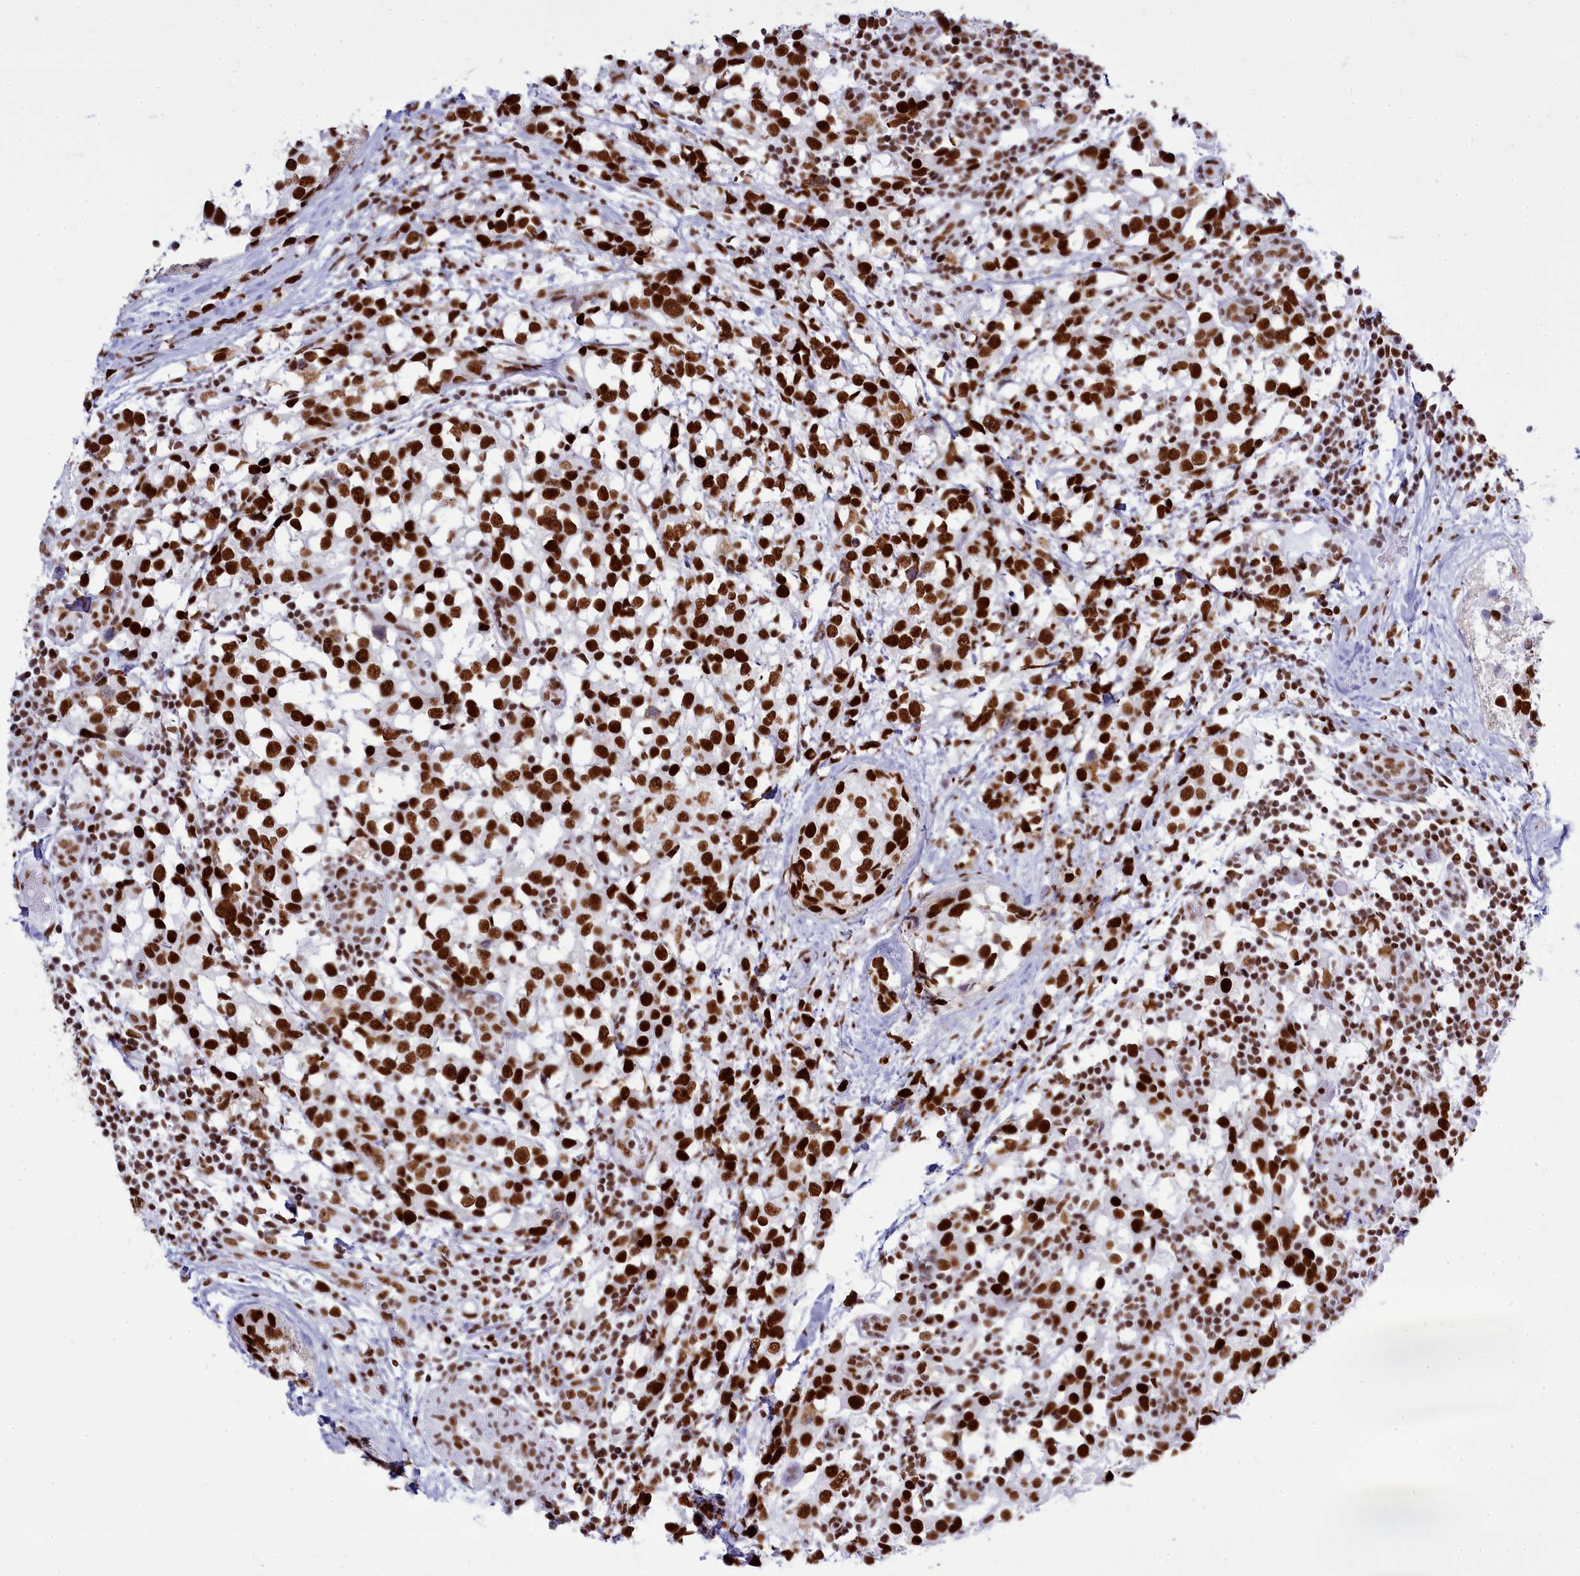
{"staining": {"intensity": "strong", "quantity": ">75%", "location": "nuclear"}, "tissue": "breast cancer", "cell_type": "Tumor cells", "image_type": "cancer", "snomed": [{"axis": "morphology", "description": "Lobular carcinoma"}, {"axis": "topography", "description": "Breast"}], "caption": "A brown stain labels strong nuclear positivity of a protein in human lobular carcinoma (breast) tumor cells.", "gene": "RALY", "patient": {"sex": "female", "age": 59}}